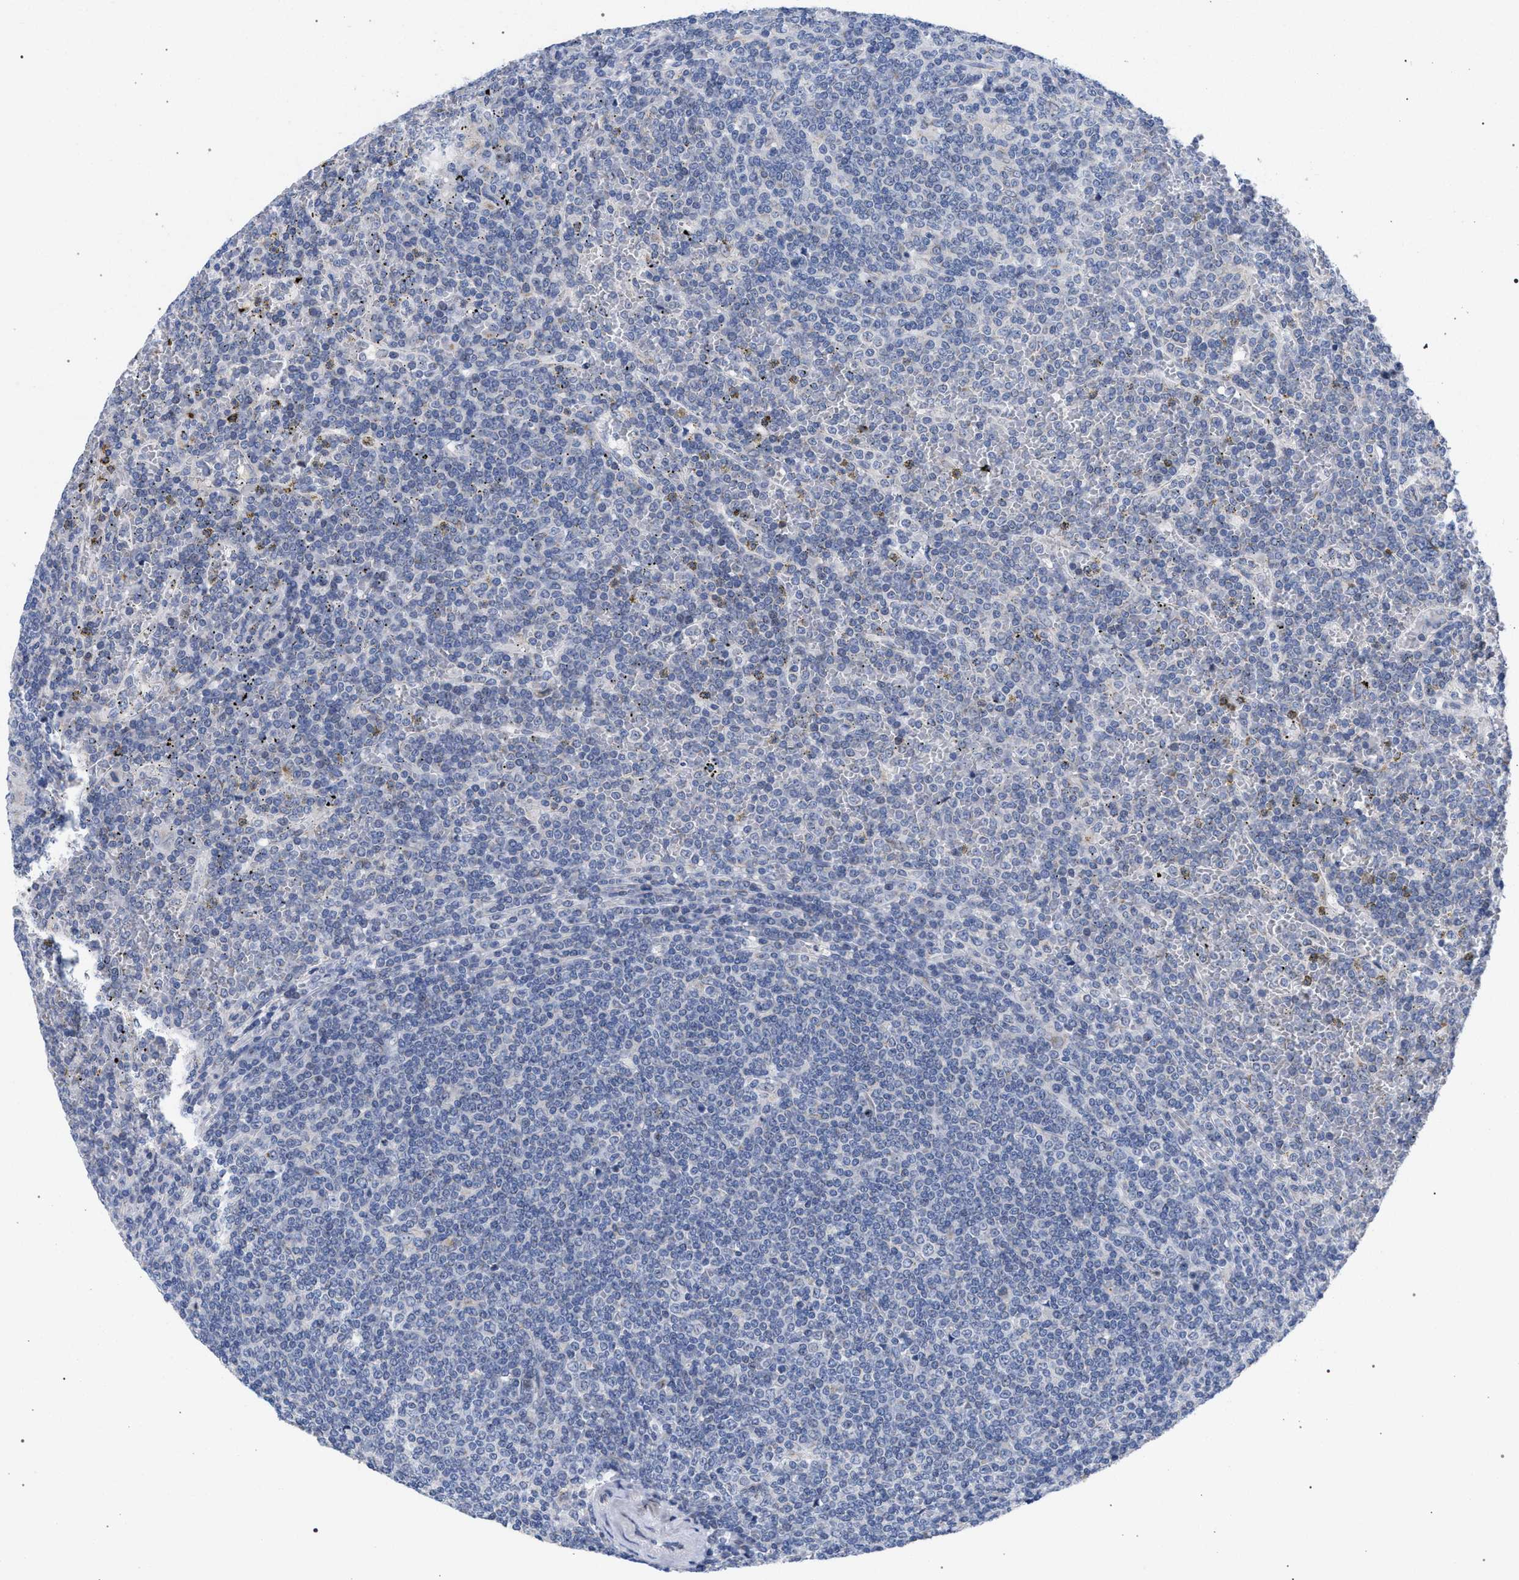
{"staining": {"intensity": "negative", "quantity": "none", "location": "none"}, "tissue": "lymphoma", "cell_type": "Tumor cells", "image_type": "cancer", "snomed": [{"axis": "morphology", "description": "Malignant lymphoma, non-Hodgkin's type, Low grade"}, {"axis": "topography", "description": "Spleen"}], "caption": "A high-resolution photomicrograph shows IHC staining of low-grade malignant lymphoma, non-Hodgkin's type, which displays no significant positivity in tumor cells.", "gene": "GOLGA2", "patient": {"sex": "female", "age": 19}}